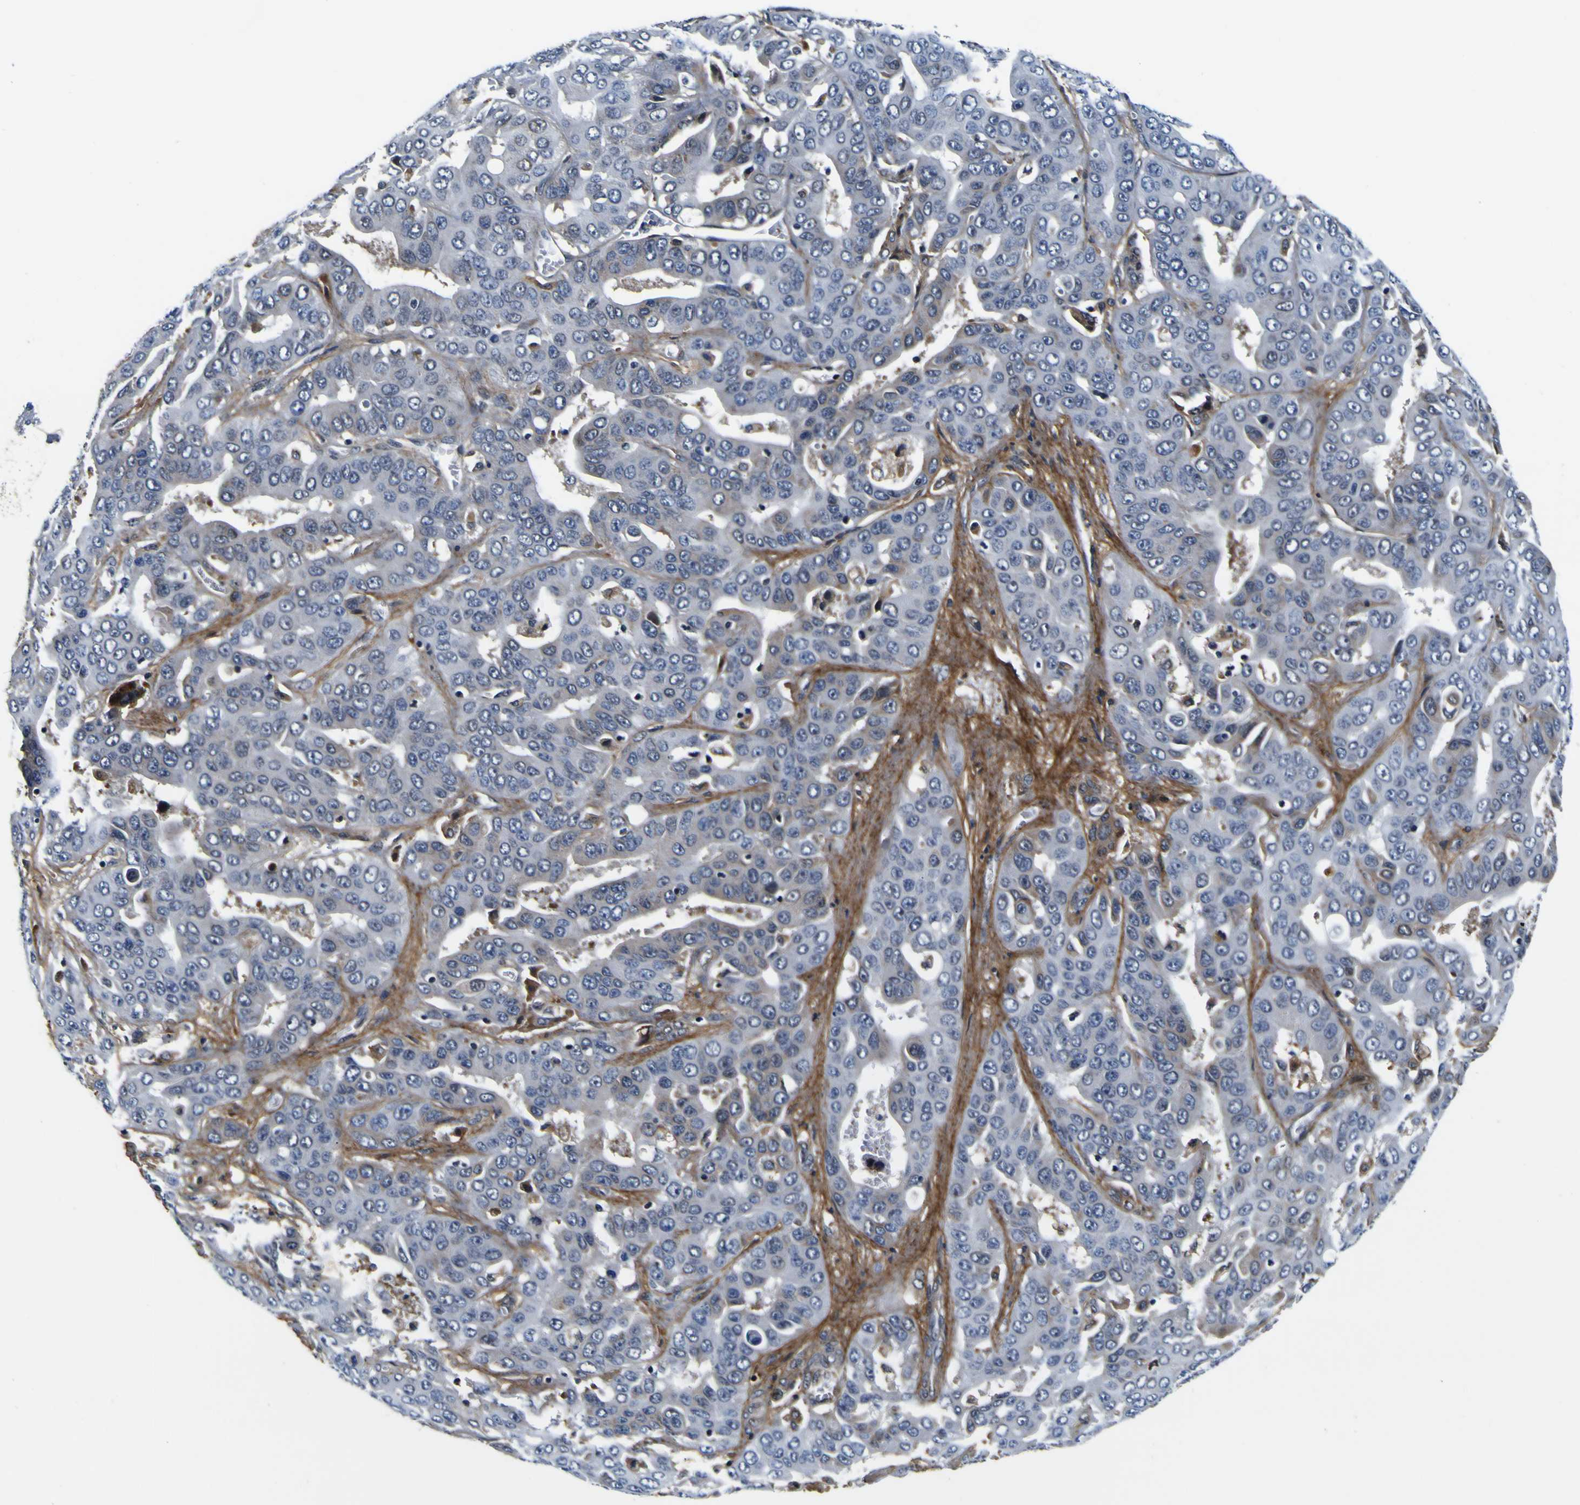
{"staining": {"intensity": "negative", "quantity": "none", "location": "none"}, "tissue": "liver cancer", "cell_type": "Tumor cells", "image_type": "cancer", "snomed": [{"axis": "morphology", "description": "Cholangiocarcinoma"}, {"axis": "topography", "description": "Liver"}], "caption": "The image reveals no significant expression in tumor cells of liver cancer.", "gene": "POSTN", "patient": {"sex": "female", "age": 52}}